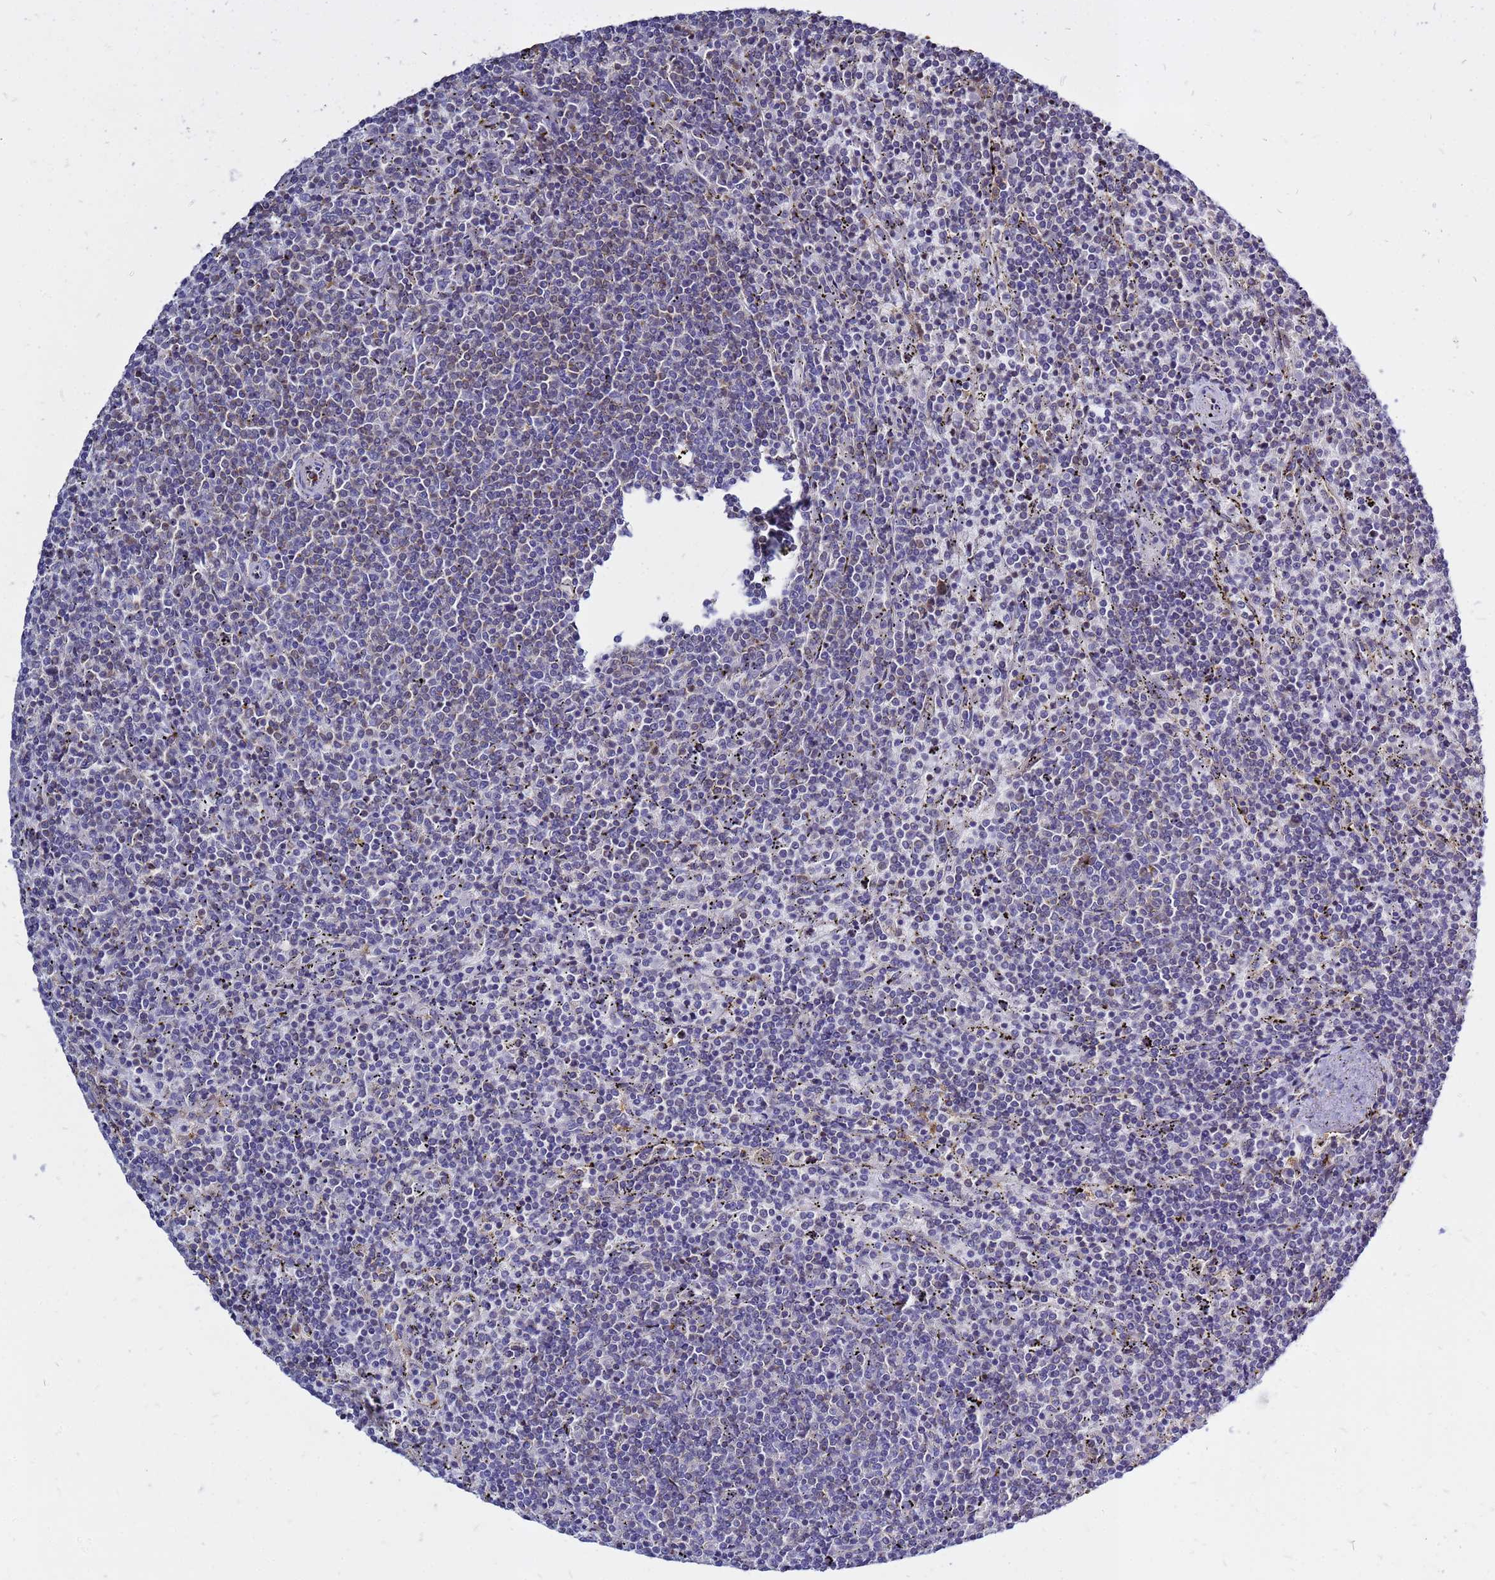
{"staining": {"intensity": "negative", "quantity": "none", "location": "none"}, "tissue": "lymphoma", "cell_type": "Tumor cells", "image_type": "cancer", "snomed": [{"axis": "morphology", "description": "Malignant lymphoma, non-Hodgkin's type, Low grade"}, {"axis": "topography", "description": "Spleen"}], "caption": "Immunohistochemistry image of neoplastic tissue: malignant lymphoma, non-Hodgkin's type (low-grade) stained with DAB (3,3'-diaminobenzidine) exhibits no significant protein expression in tumor cells.", "gene": "MOB2", "patient": {"sex": "female", "age": 50}}